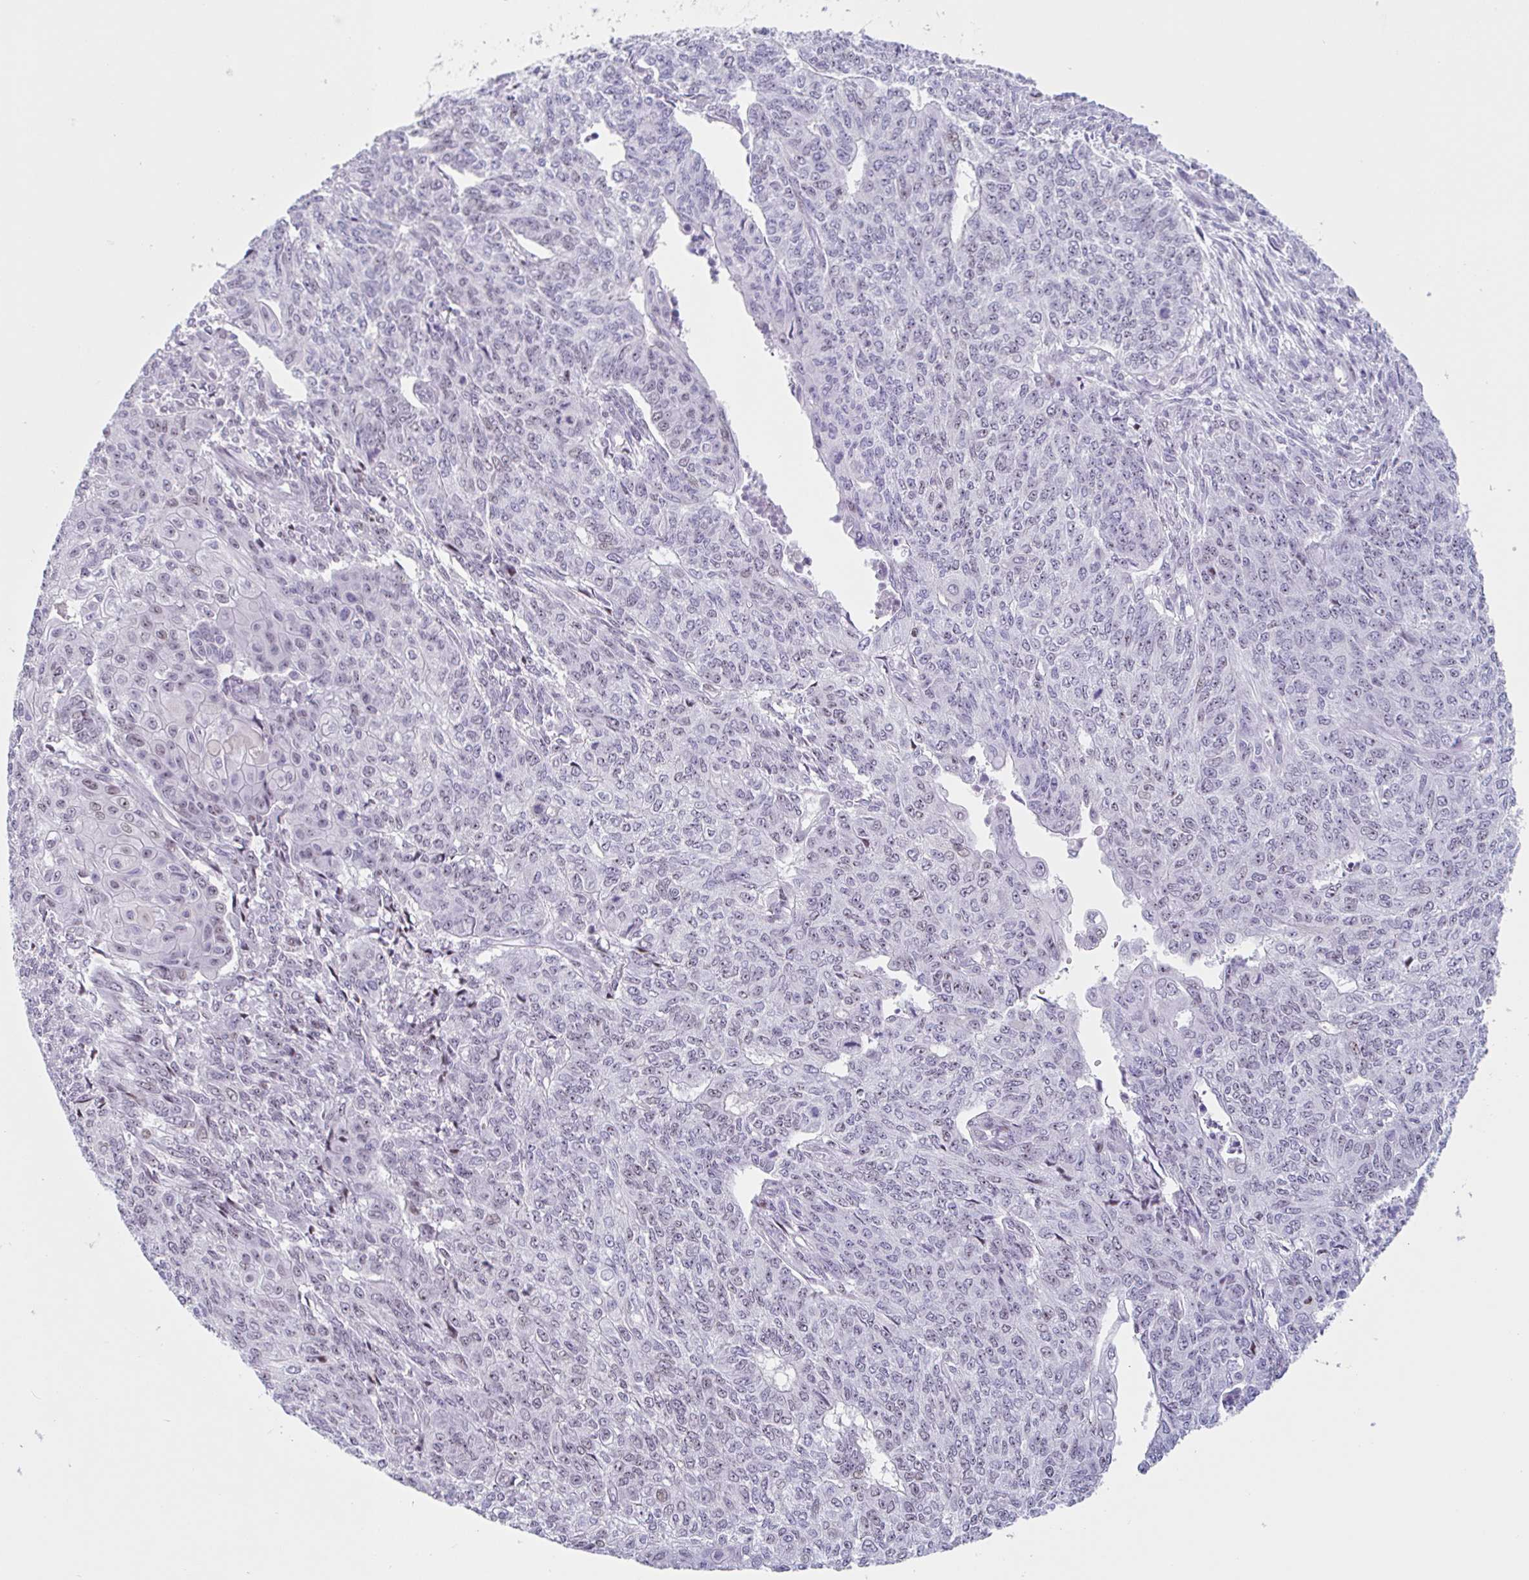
{"staining": {"intensity": "moderate", "quantity": "25%-75%", "location": "nuclear"}, "tissue": "endometrial cancer", "cell_type": "Tumor cells", "image_type": "cancer", "snomed": [{"axis": "morphology", "description": "Adenocarcinoma, NOS"}, {"axis": "topography", "description": "Endometrium"}], "caption": "The photomicrograph displays a brown stain indicating the presence of a protein in the nuclear of tumor cells in endometrial cancer (adenocarcinoma).", "gene": "LENG9", "patient": {"sex": "female", "age": 32}}